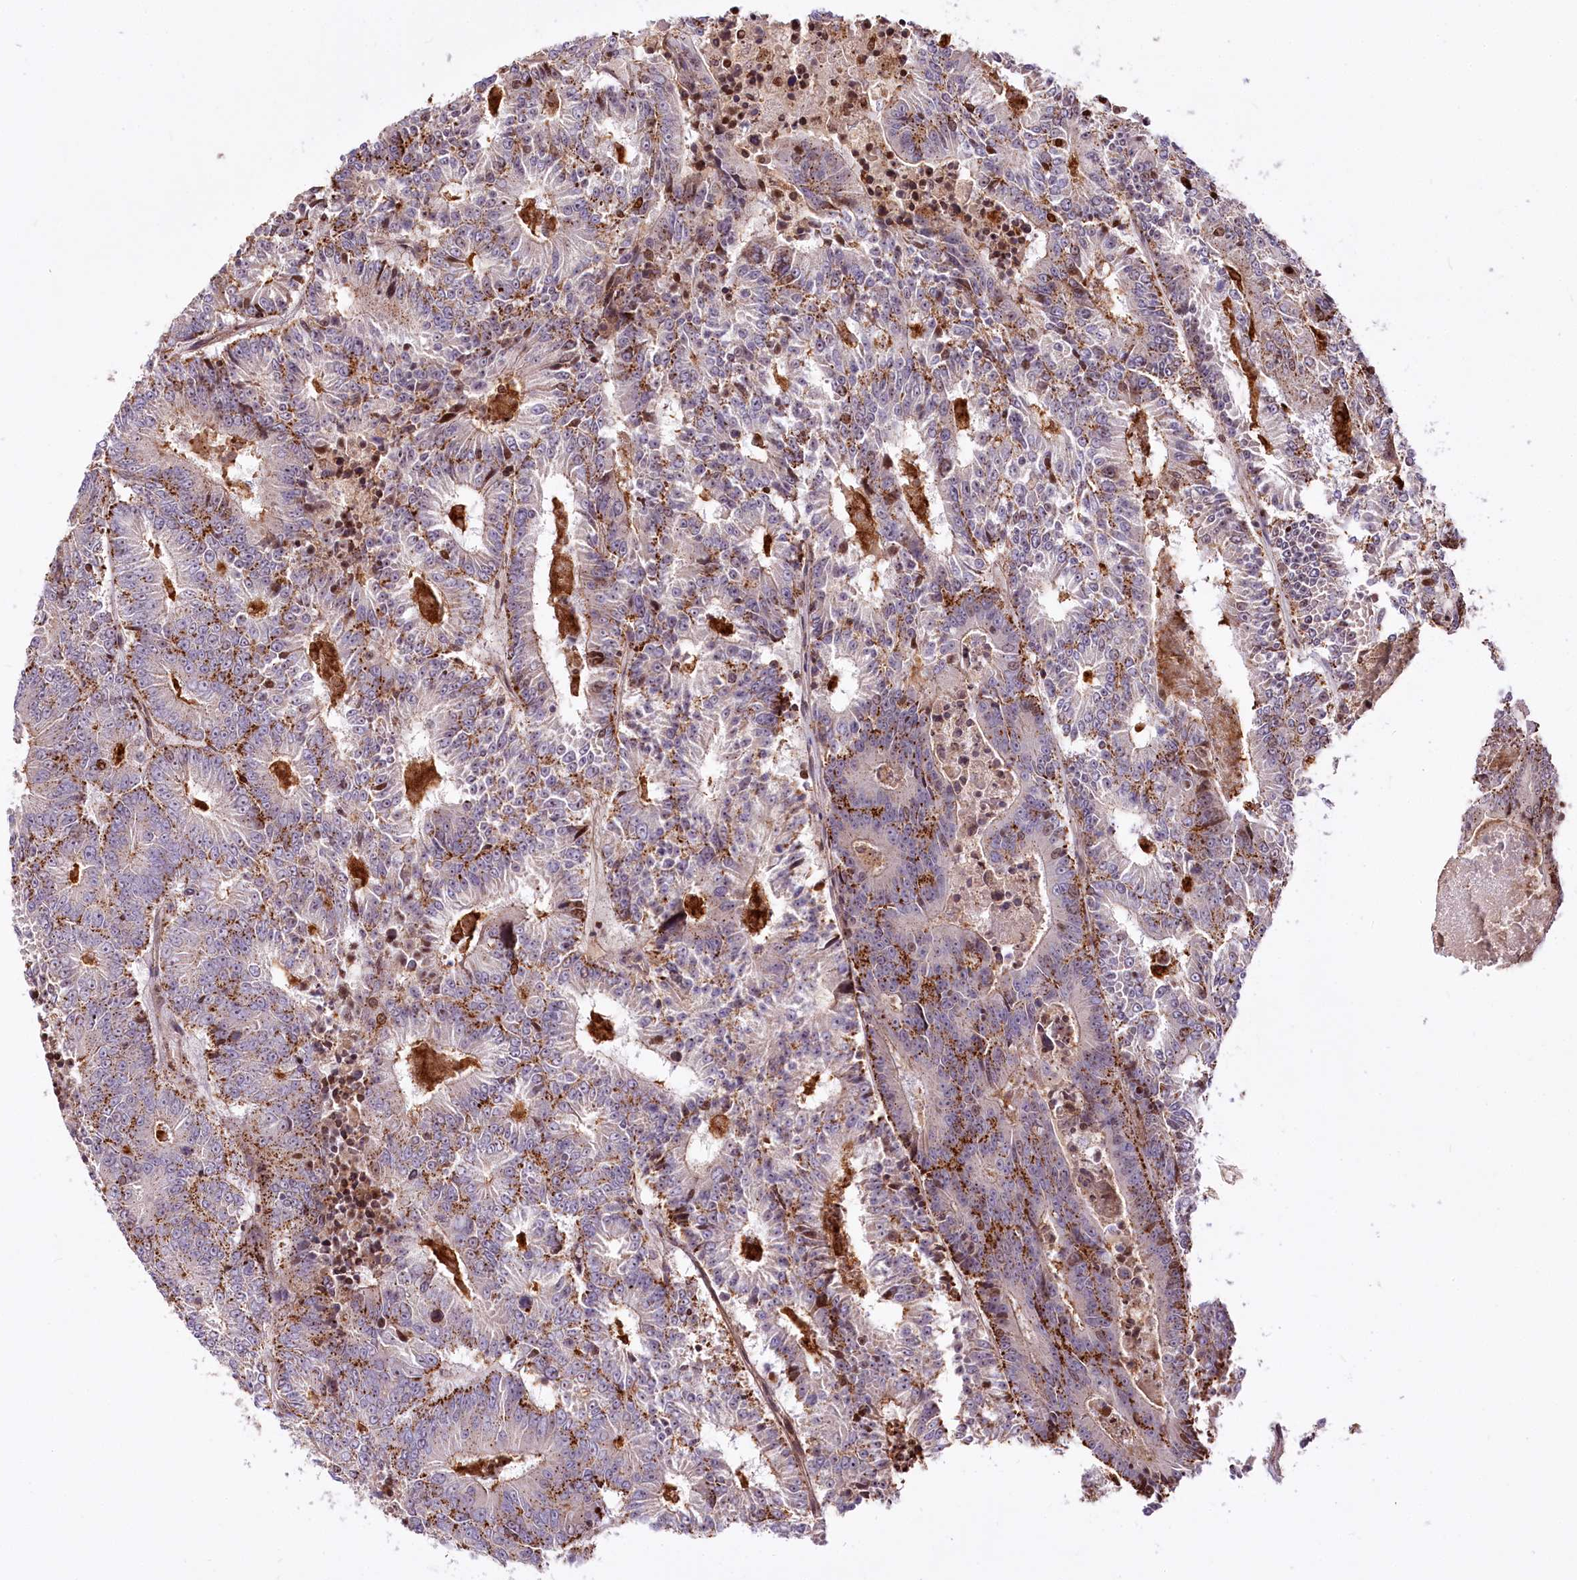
{"staining": {"intensity": "moderate", "quantity": ">75%", "location": "cytoplasmic/membranous"}, "tissue": "colorectal cancer", "cell_type": "Tumor cells", "image_type": "cancer", "snomed": [{"axis": "morphology", "description": "Adenocarcinoma, NOS"}, {"axis": "topography", "description": "Colon"}], "caption": "Protein expression analysis of human colorectal cancer reveals moderate cytoplasmic/membranous staining in about >75% of tumor cells.", "gene": "ZFYVE27", "patient": {"sex": "male", "age": 83}}